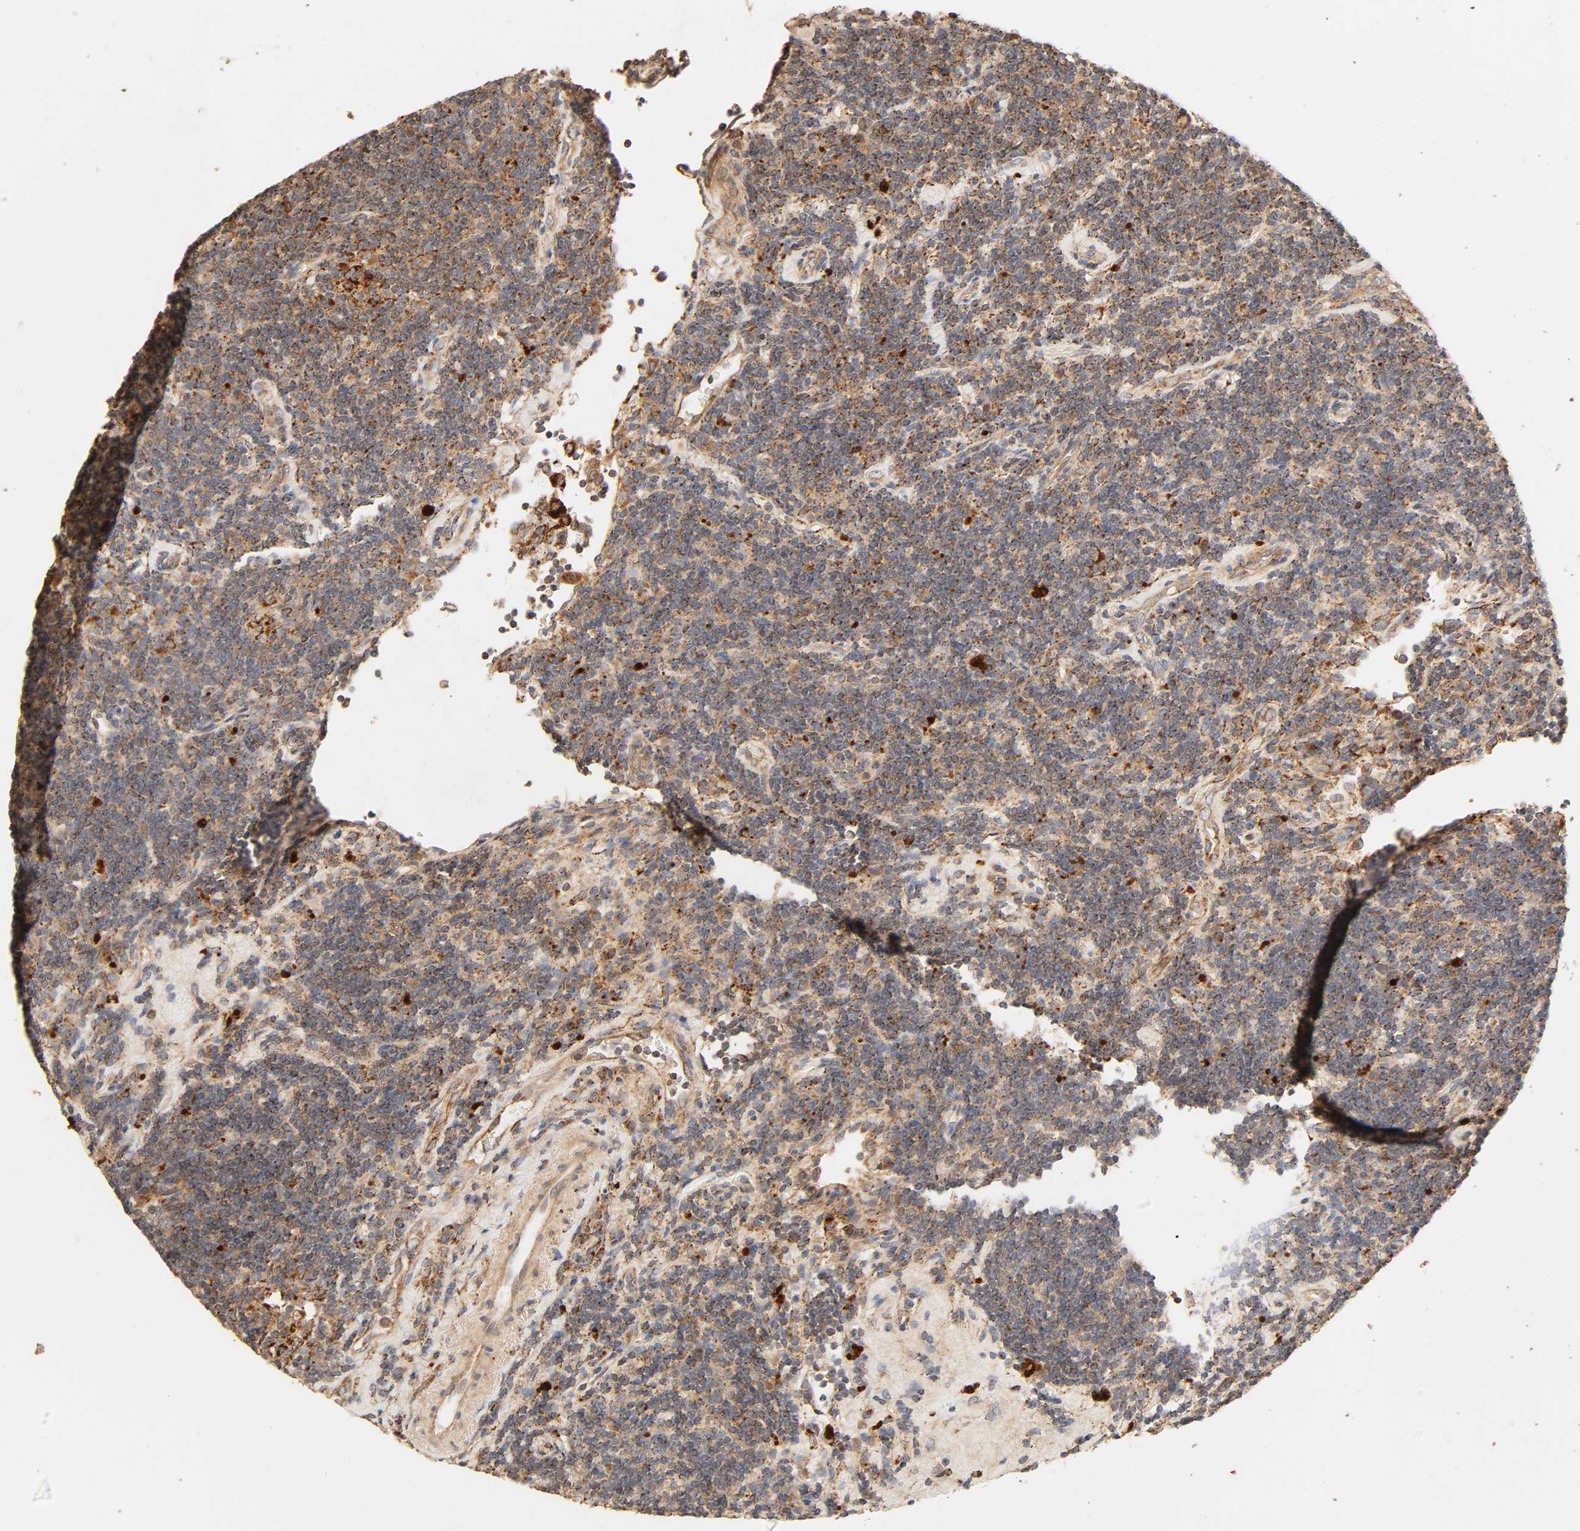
{"staining": {"intensity": "moderate", "quantity": ">75%", "location": "cytoplasmic/membranous"}, "tissue": "lymphoma", "cell_type": "Tumor cells", "image_type": "cancer", "snomed": [{"axis": "morphology", "description": "Malignant lymphoma, non-Hodgkin's type, Low grade"}, {"axis": "topography", "description": "Lymph node"}], "caption": "Low-grade malignant lymphoma, non-Hodgkin's type stained with a brown dye shows moderate cytoplasmic/membranous positive staining in approximately >75% of tumor cells.", "gene": "MAPK6", "patient": {"sex": "male", "age": 70}}